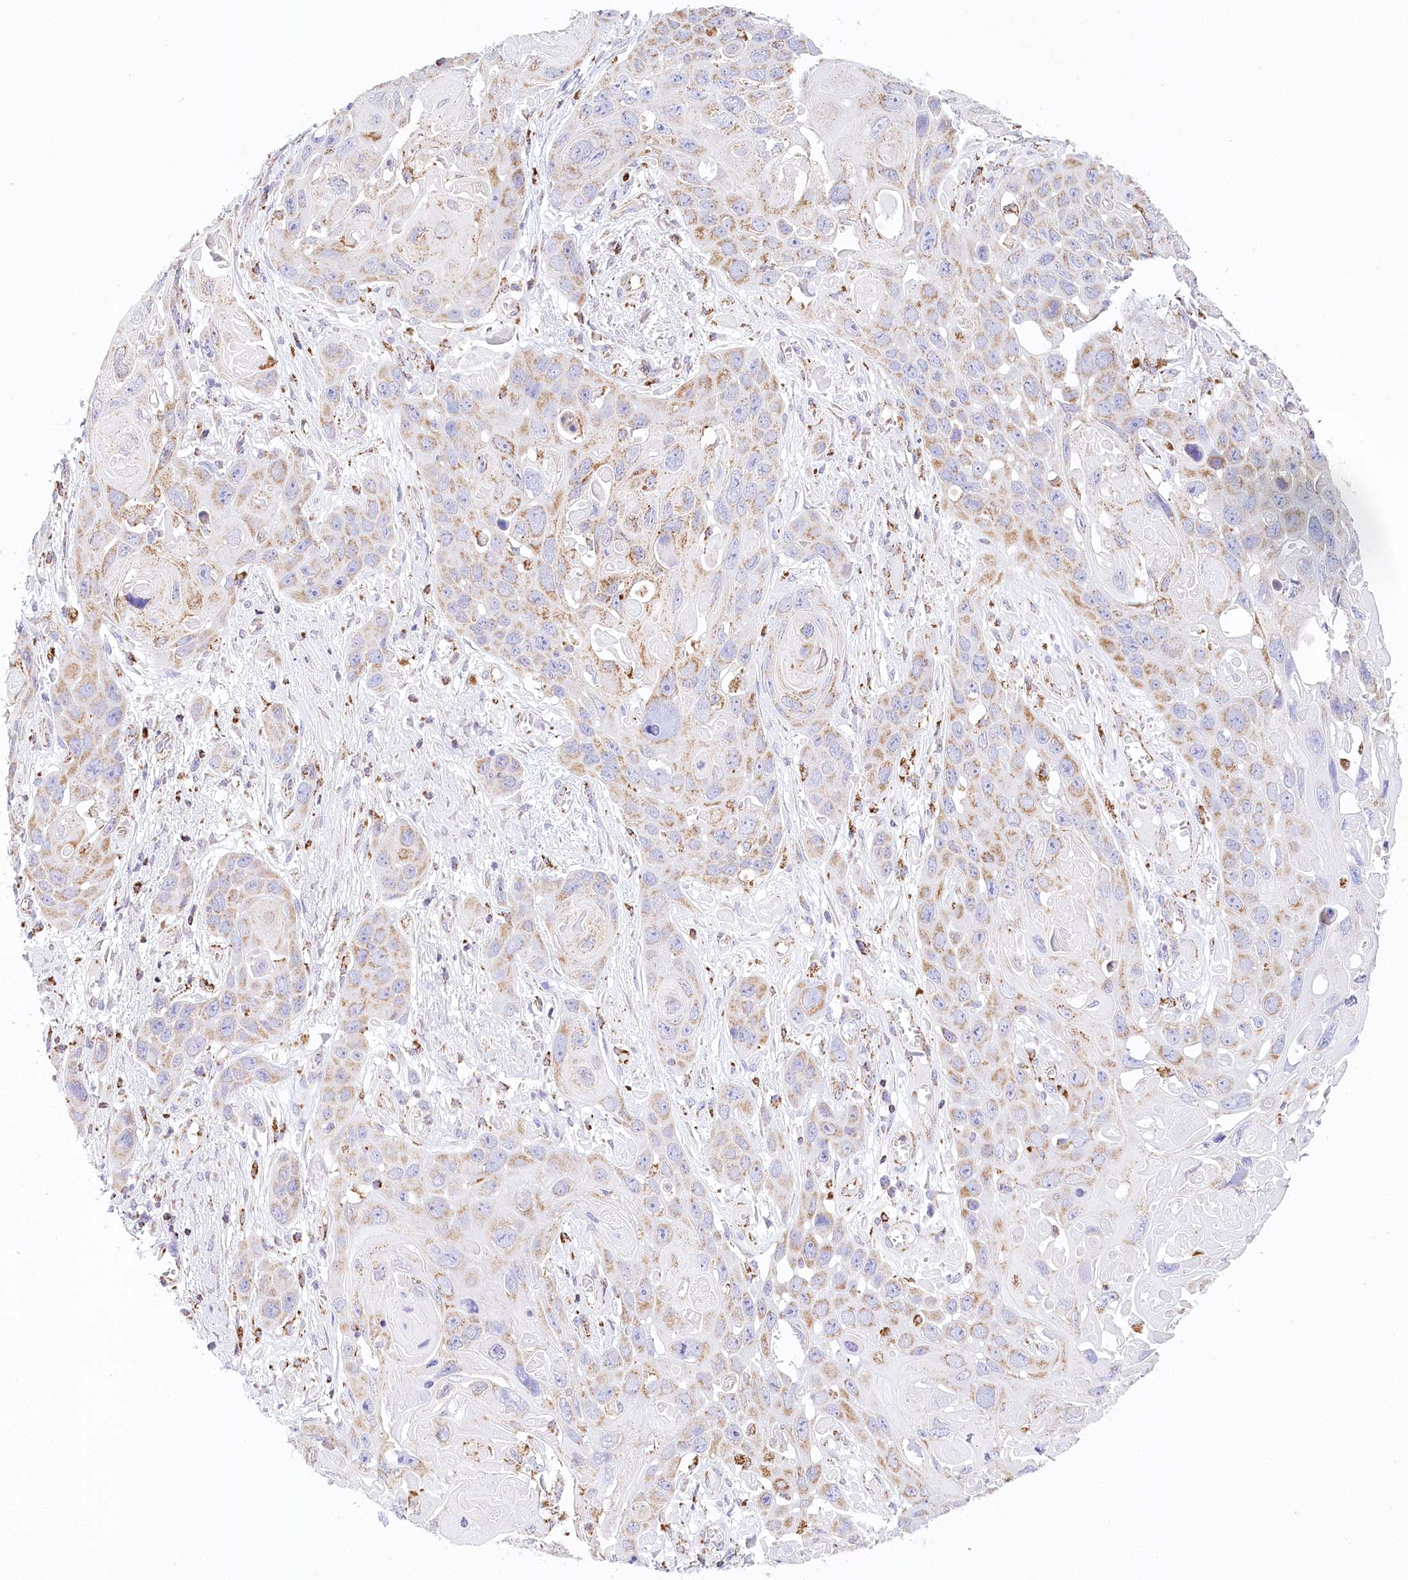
{"staining": {"intensity": "moderate", "quantity": "25%-75%", "location": "cytoplasmic/membranous"}, "tissue": "skin cancer", "cell_type": "Tumor cells", "image_type": "cancer", "snomed": [{"axis": "morphology", "description": "Squamous cell carcinoma, NOS"}, {"axis": "topography", "description": "Skin"}], "caption": "The immunohistochemical stain highlights moderate cytoplasmic/membranous staining in tumor cells of skin cancer (squamous cell carcinoma) tissue.", "gene": "LSS", "patient": {"sex": "male", "age": 55}}